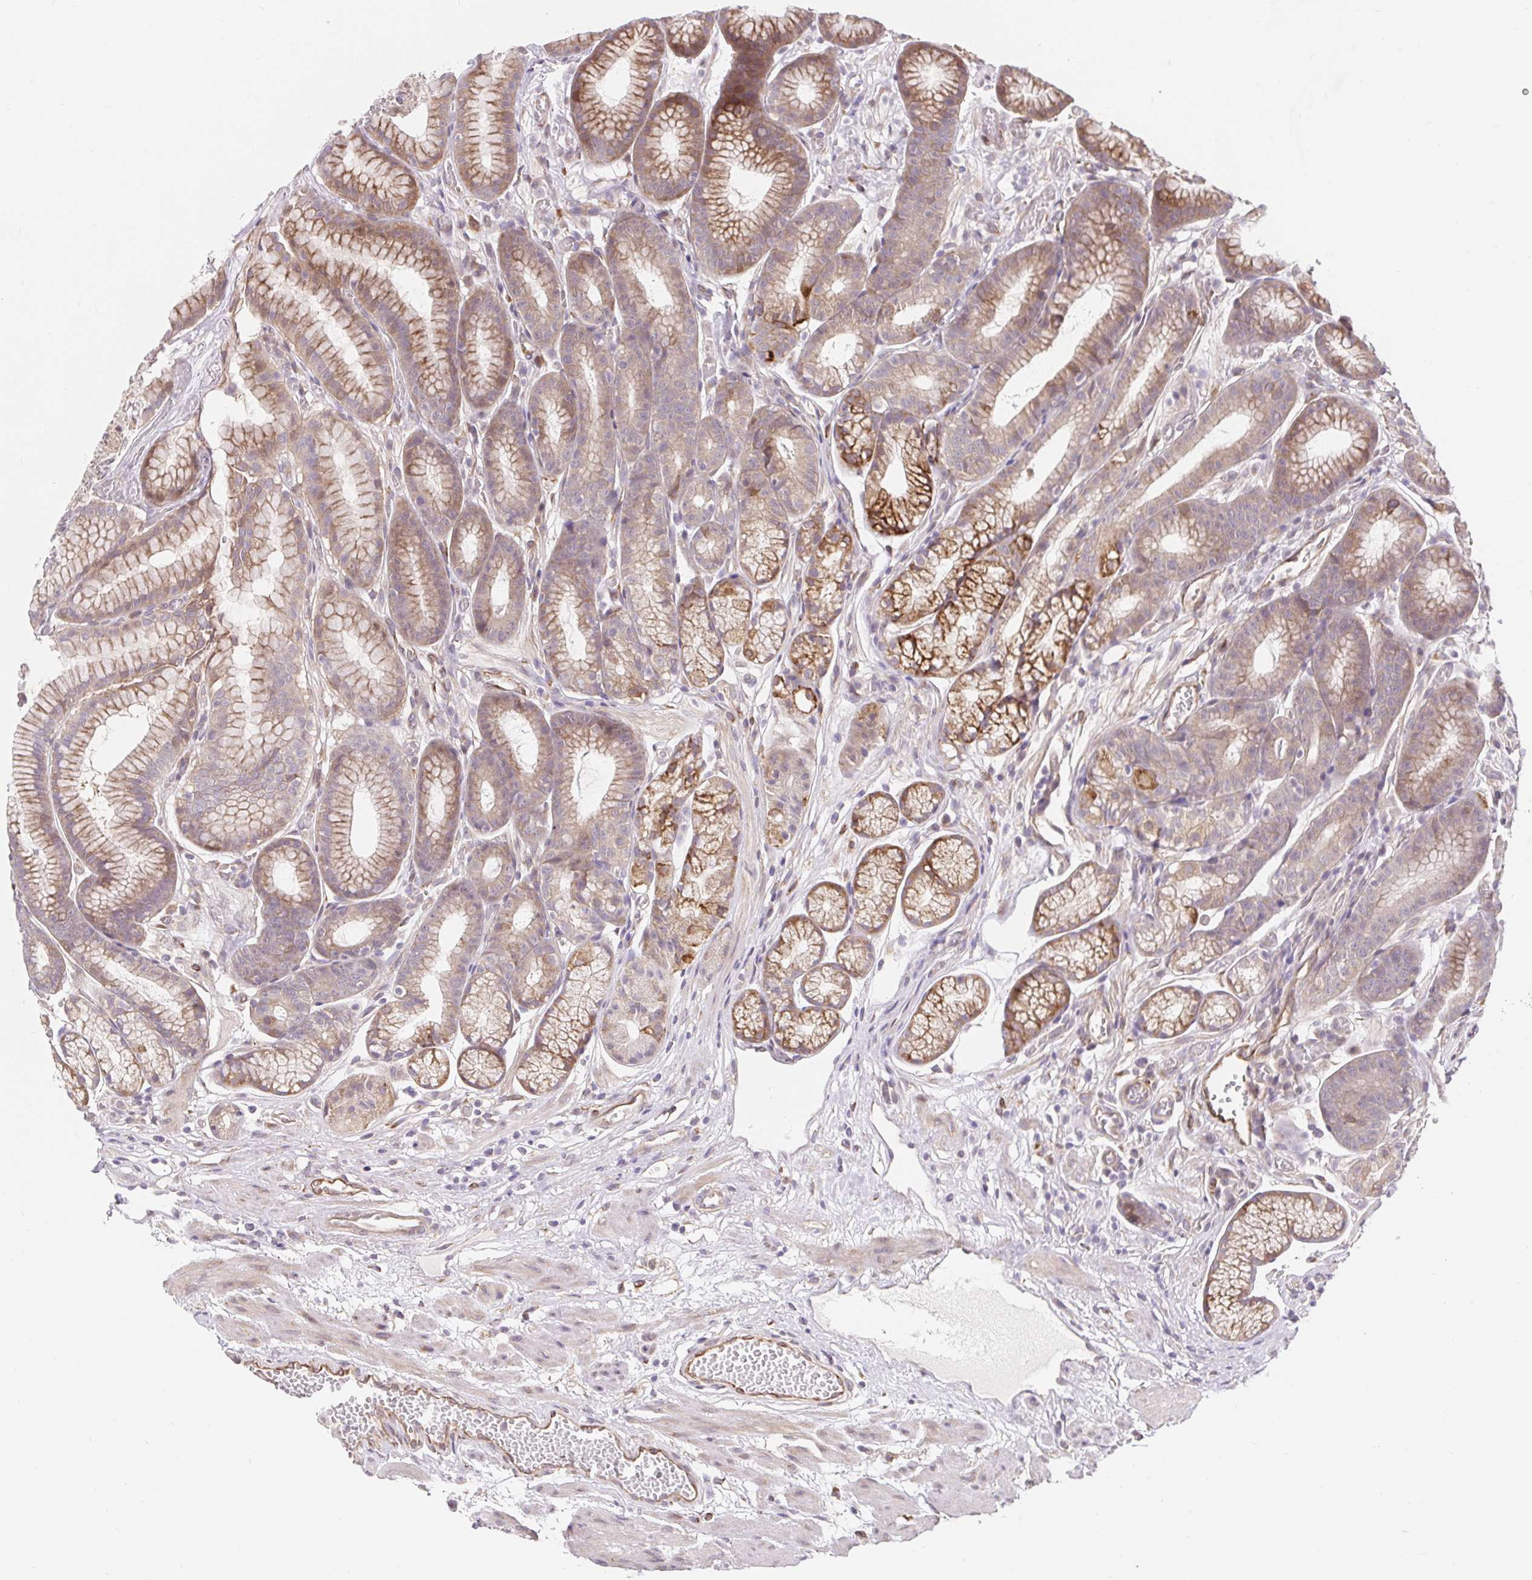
{"staining": {"intensity": "moderate", "quantity": "<25%", "location": "cytoplasmic/membranous"}, "tissue": "stomach", "cell_type": "Glandular cells", "image_type": "normal", "snomed": [{"axis": "morphology", "description": "Normal tissue, NOS"}, {"axis": "topography", "description": "Smooth muscle"}, {"axis": "topography", "description": "Stomach"}], "caption": "IHC histopathology image of normal stomach stained for a protein (brown), which exhibits low levels of moderate cytoplasmic/membranous positivity in approximately <25% of glandular cells.", "gene": "LYPD5", "patient": {"sex": "male", "age": 70}}